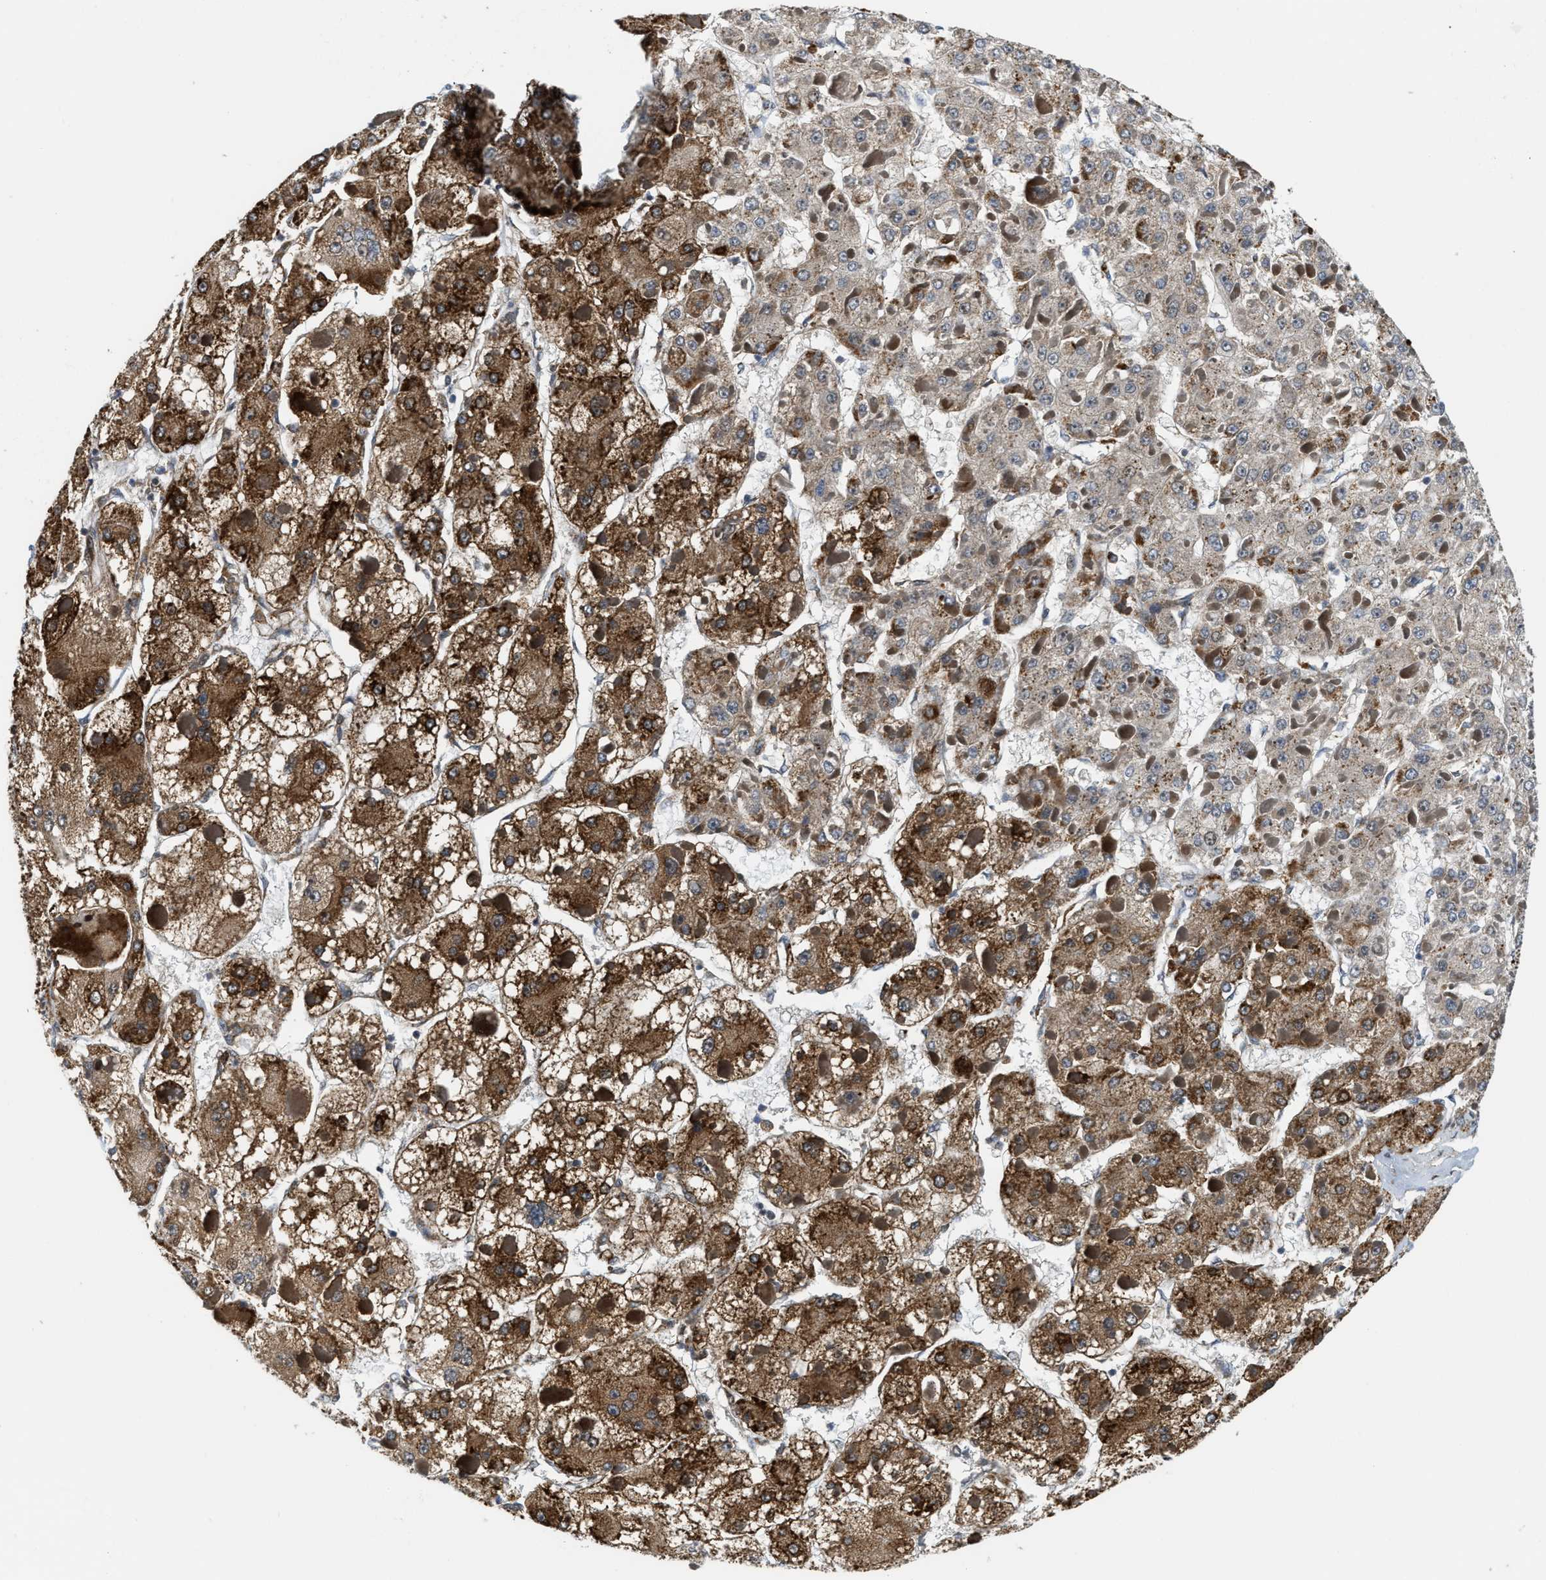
{"staining": {"intensity": "strong", "quantity": ">75%", "location": "cytoplasmic/membranous"}, "tissue": "liver cancer", "cell_type": "Tumor cells", "image_type": "cancer", "snomed": [{"axis": "morphology", "description": "Carcinoma, Hepatocellular, NOS"}, {"axis": "topography", "description": "Liver"}], "caption": "Immunohistochemistry (DAB) staining of human liver cancer shows strong cytoplasmic/membranous protein expression in about >75% of tumor cells.", "gene": "ZNF250", "patient": {"sex": "female", "age": 73}}